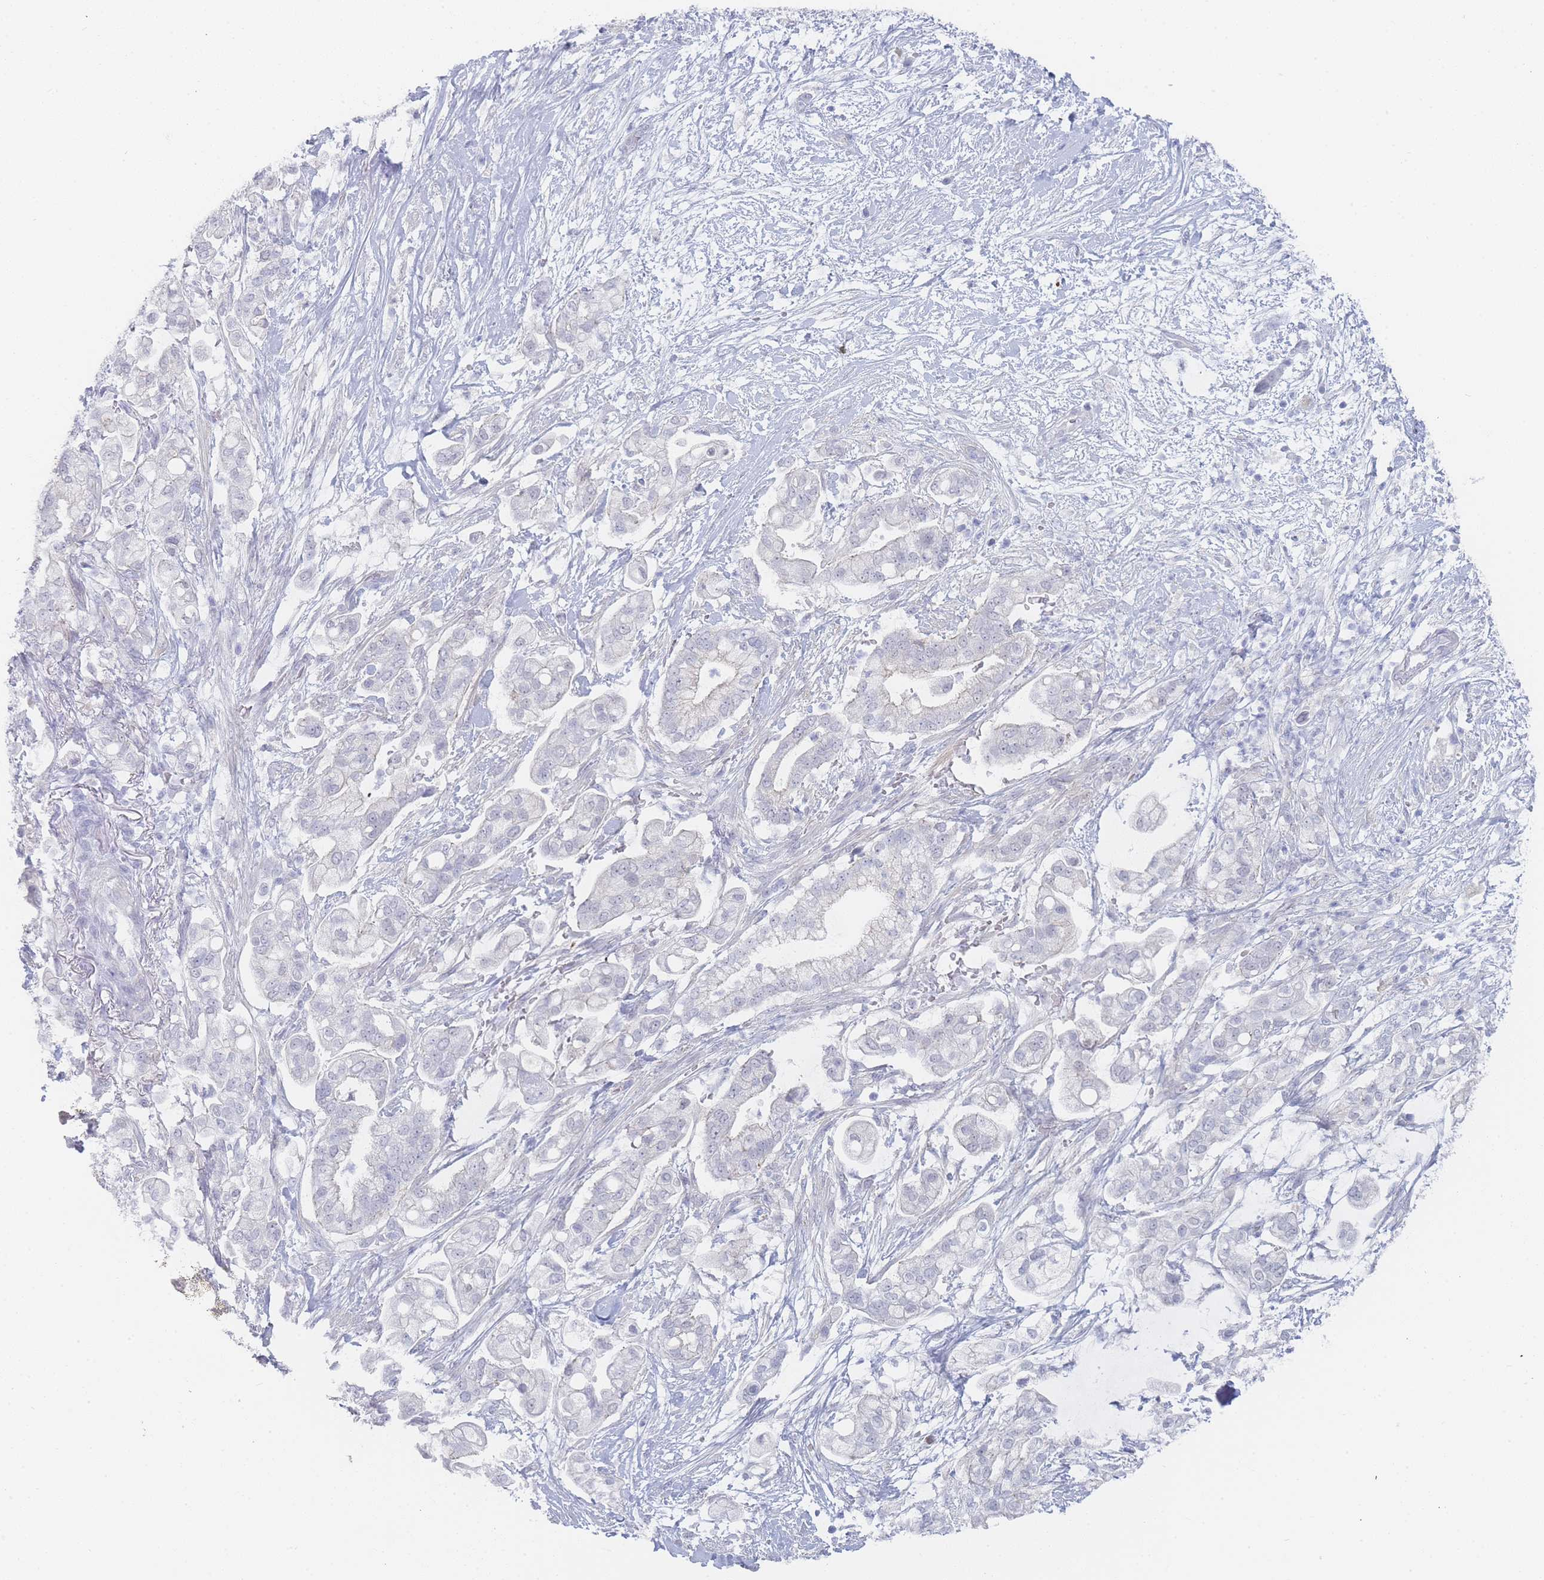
{"staining": {"intensity": "negative", "quantity": "none", "location": "none"}, "tissue": "pancreatic cancer", "cell_type": "Tumor cells", "image_type": "cancer", "snomed": [{"axis": "morphology", "description": "Adenocarcinoma, NOS"}, {"axis": "topography", "description": "Pancreas"}], "caption": "This is a micrograph of immunohistochemistry (IHC) staining of pancreatic cancer (adenocarcinoma), which shows no staining in tumor cells.", "gene": "IMPG1", "patient": {"sex": "female", "age": 69}}